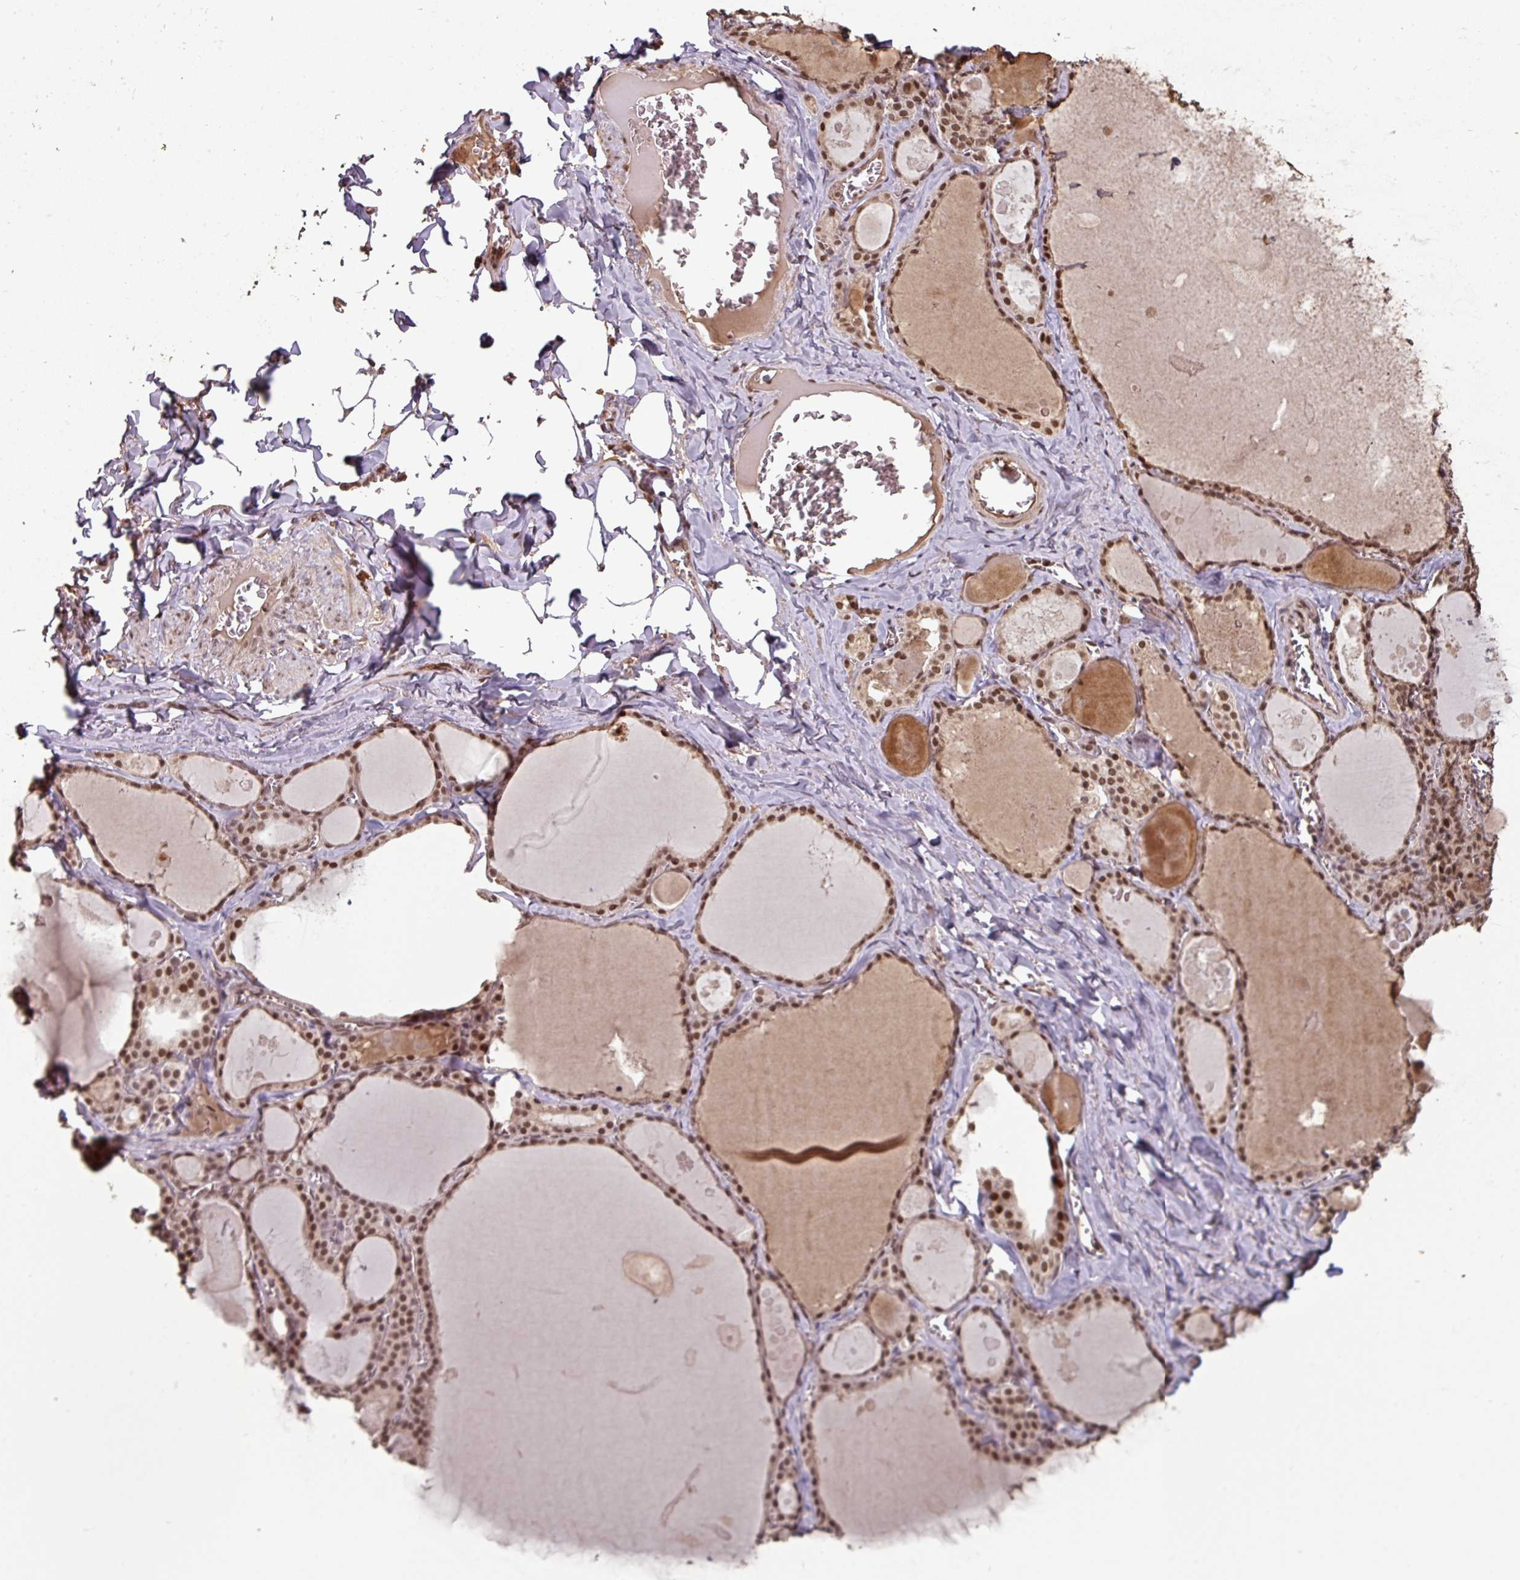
{"staining": {"intensity": "strong", "quantity": ">75%", "location": "cytoplasmic/membranous,nuclear"}, "tissue": "thyroid gland", "cell_type": "Glandular cells", "image_type": "normal", "snomed": [{"axis": "morphology", "description": "Normal tissue, NOS"}, {"axis": "topography", "description": "Thyroid gland"}], "caption": "Immunohistochemistry image of benign thyroid gland: human thyroid gland stained using immunohistochemistry shows high levels of strong protein expression localized specifically in the cytoplasmic/membranous,nuclear of glandular cells, appearing as a cytoplasmic/membranous,nuclear brown color.", "gene": "POLD1", "patient": {"sex": "male", "age": 56}}